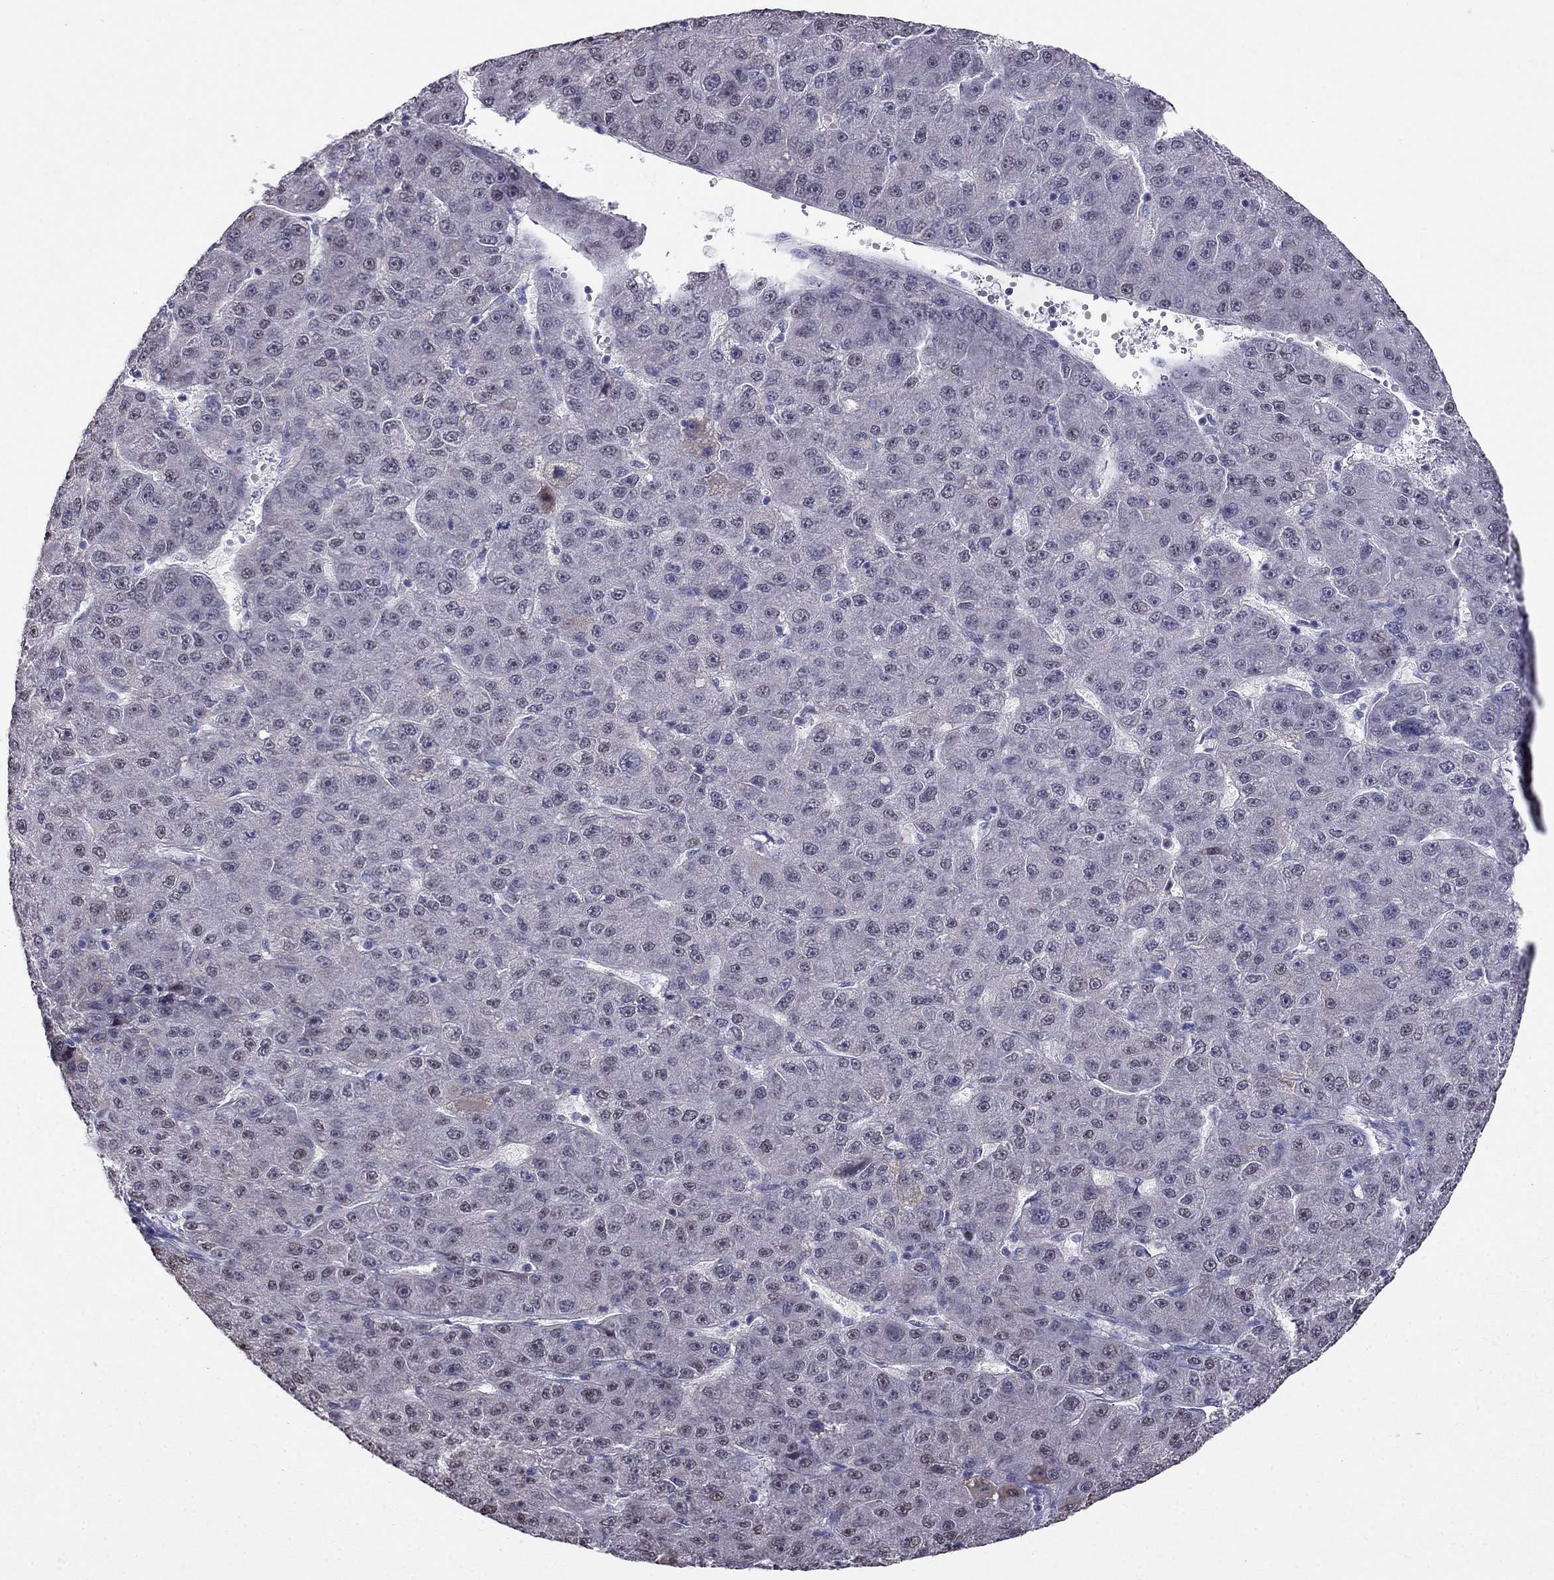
{"staining": {"intensity": "moderate", "quantity": "<25%", "location": "cytoplasmic/membranous"}, "tissue": "liver cancer", "cell_type": "Tumor cells", "image_type": "cancer", "snomed": [{"axis": "morphology", "description": "Carcinoma, Hepatocellular, NOS"}, {"axis": "topography", "description": "Liver"}], "caption": "IHC of human liver cancer (hepatocellular carcinoma) reveals low levels of moderate cytoplasmic/membranous positivity in about <25% of tumor cells.", "gene": "LRRC39", "patient": {"sex": "male", "age": 67}}